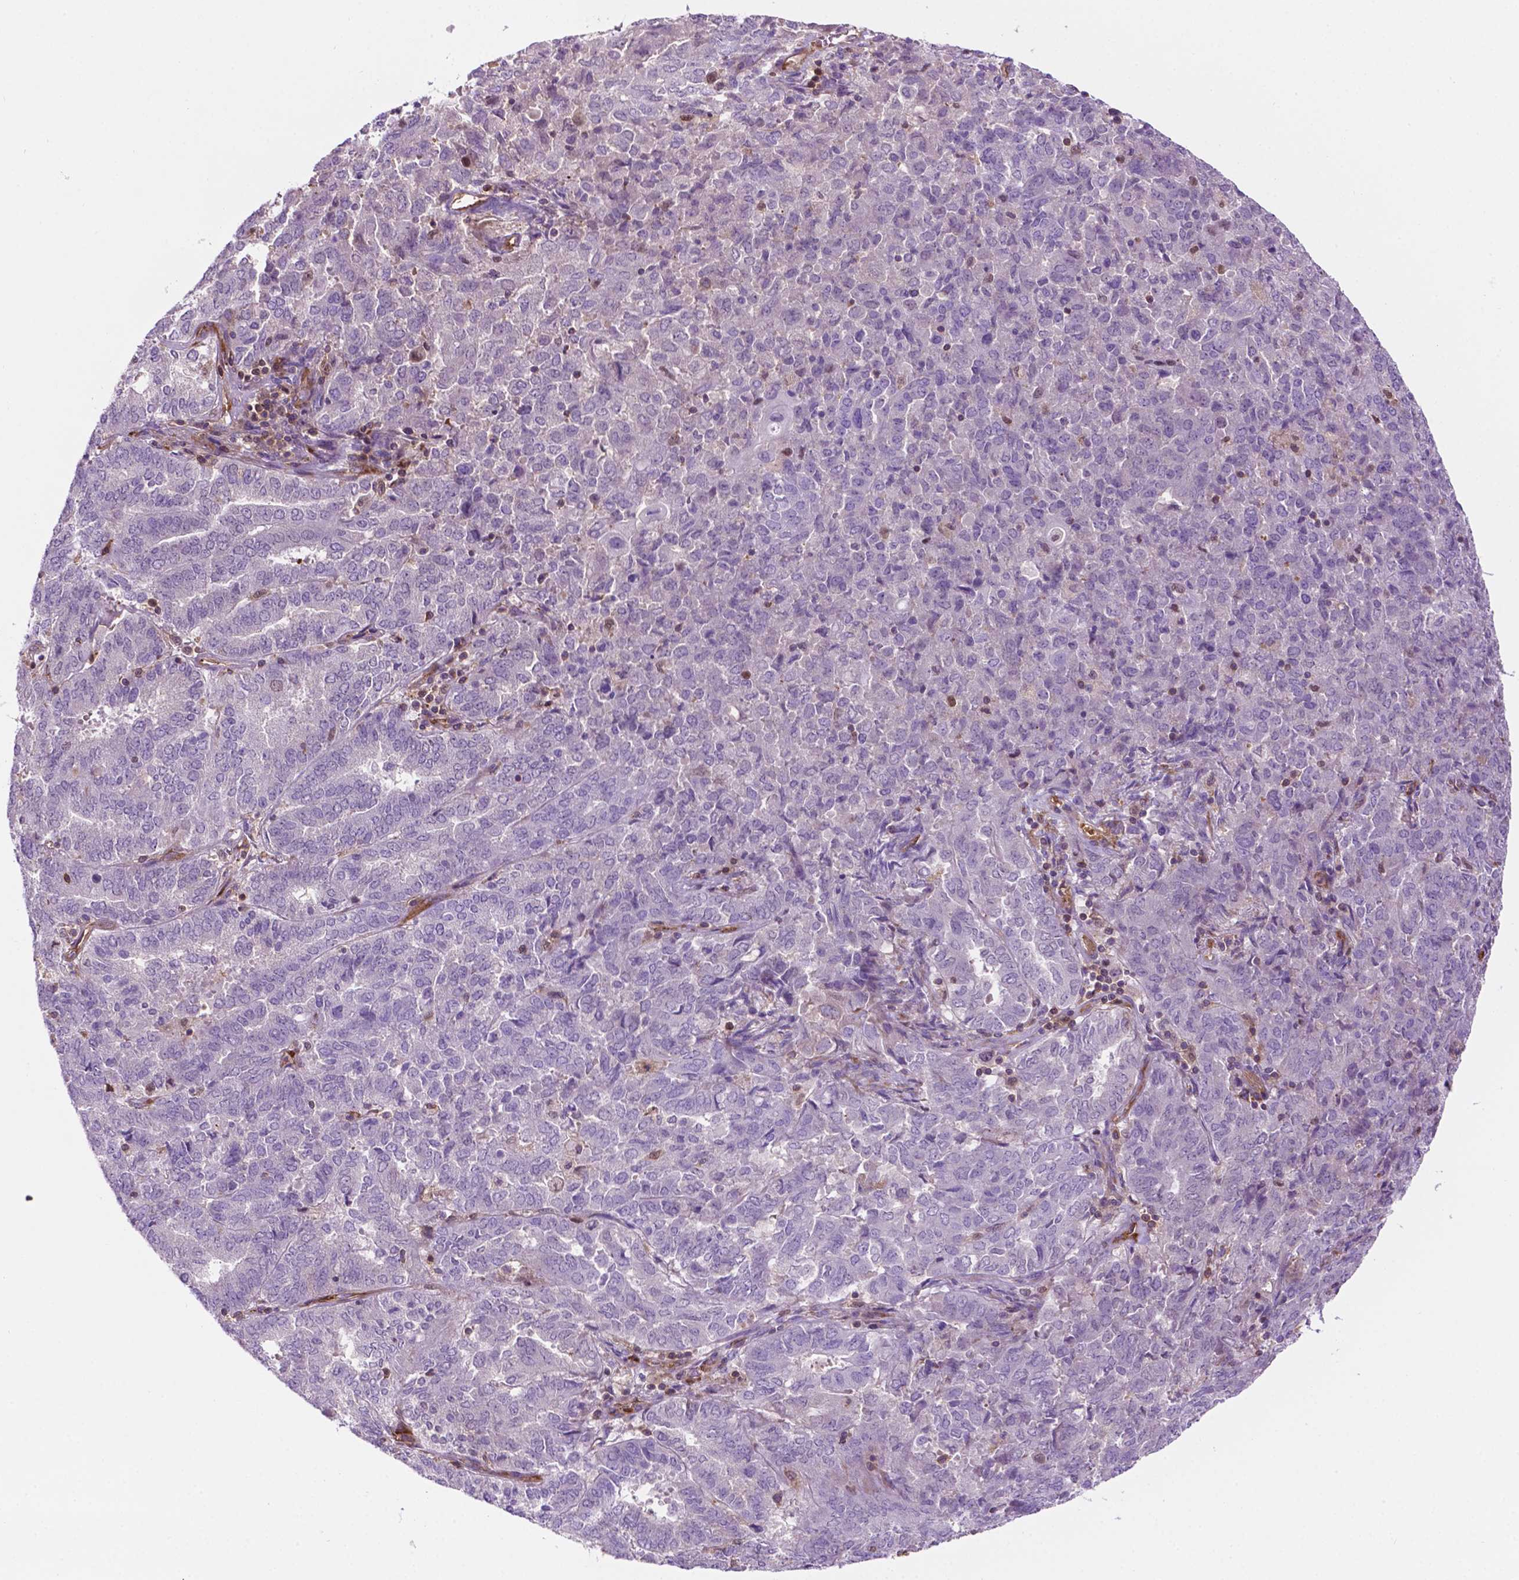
{"staining": {"intensity": "negative", "quantity": "none", "location": "none"}, "tissue": "endometrial cancer", "cell_type": "Tumor cells", "image_type": "cancer", "snomed": [{"axis": "morphology", "description": "Adenocarcinoma, NOS"}, {"axis": "topography", "description": "Endometrium"}], "caption": "Human endometrial cancer stained for a protein using immunohistochemistry demonstrates no staining in tumor cells.", "gene": "DCN", "patient": {"sex": "female", "age": 72}}